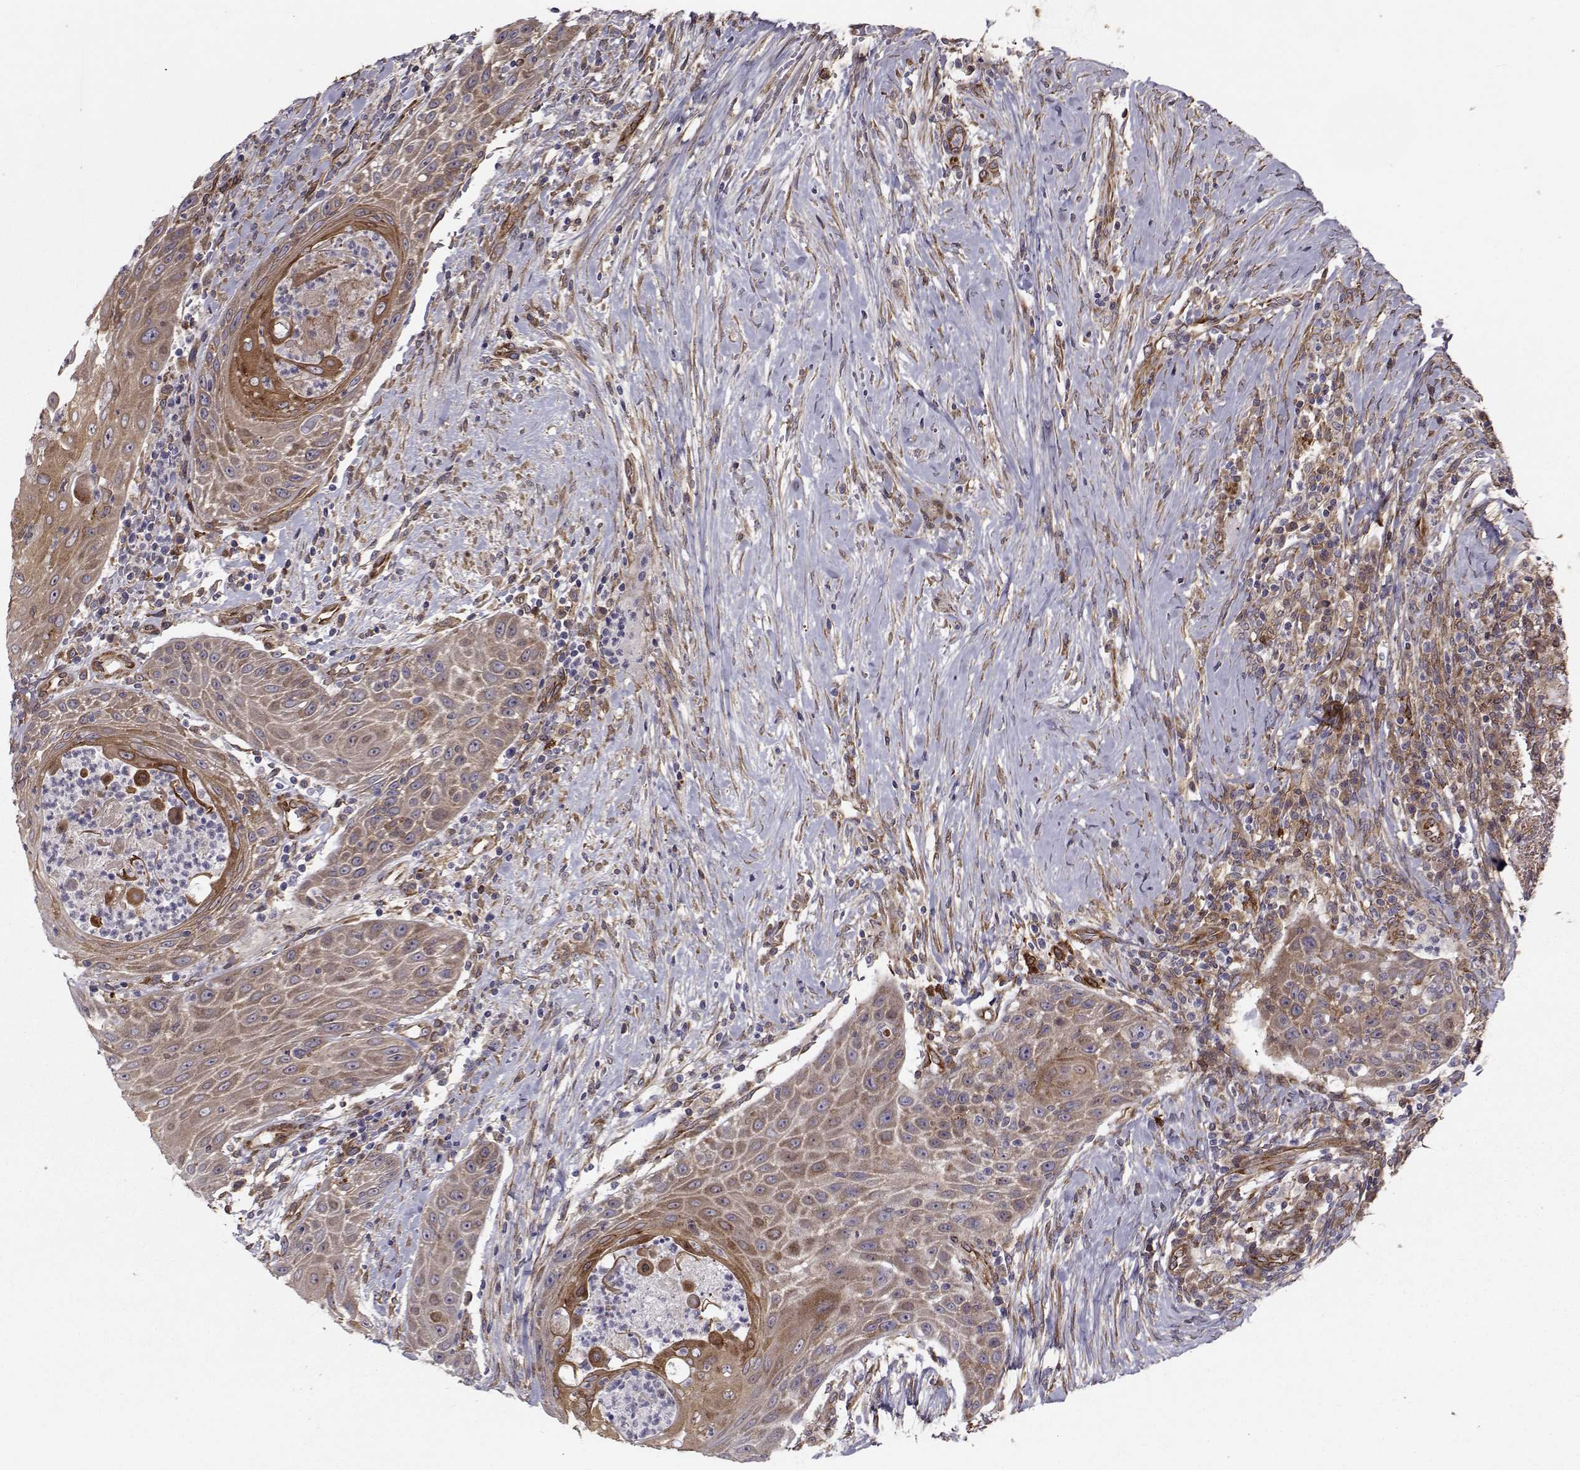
{"staining": {"intensity": "moderate", "quantity": ">75%", "location": "cytoplasmic/membranous"}, "tissue": "head and neck cancer", "cell_type": "Tumor cells", "image_type": "cancer", "snomed": [{"axis": "morphology", "description": "Squamous cell carcinoma, NOS"}, {"axis": "topography", "description": "Head-Neck"}], "caption": "Squamous cell carcinoma (head and neck) stained with DAB IHC exhibits medium levels of moderate cytoplasmic/membranous expression in approximately >75% of tumor cells. The staining was performed using DAB, with brown indicating positive protein expression. Nuclei are stained blue with hematoxylin.", "gene": "TRIP10", "patient": {"sex": "male", "age": 69}}